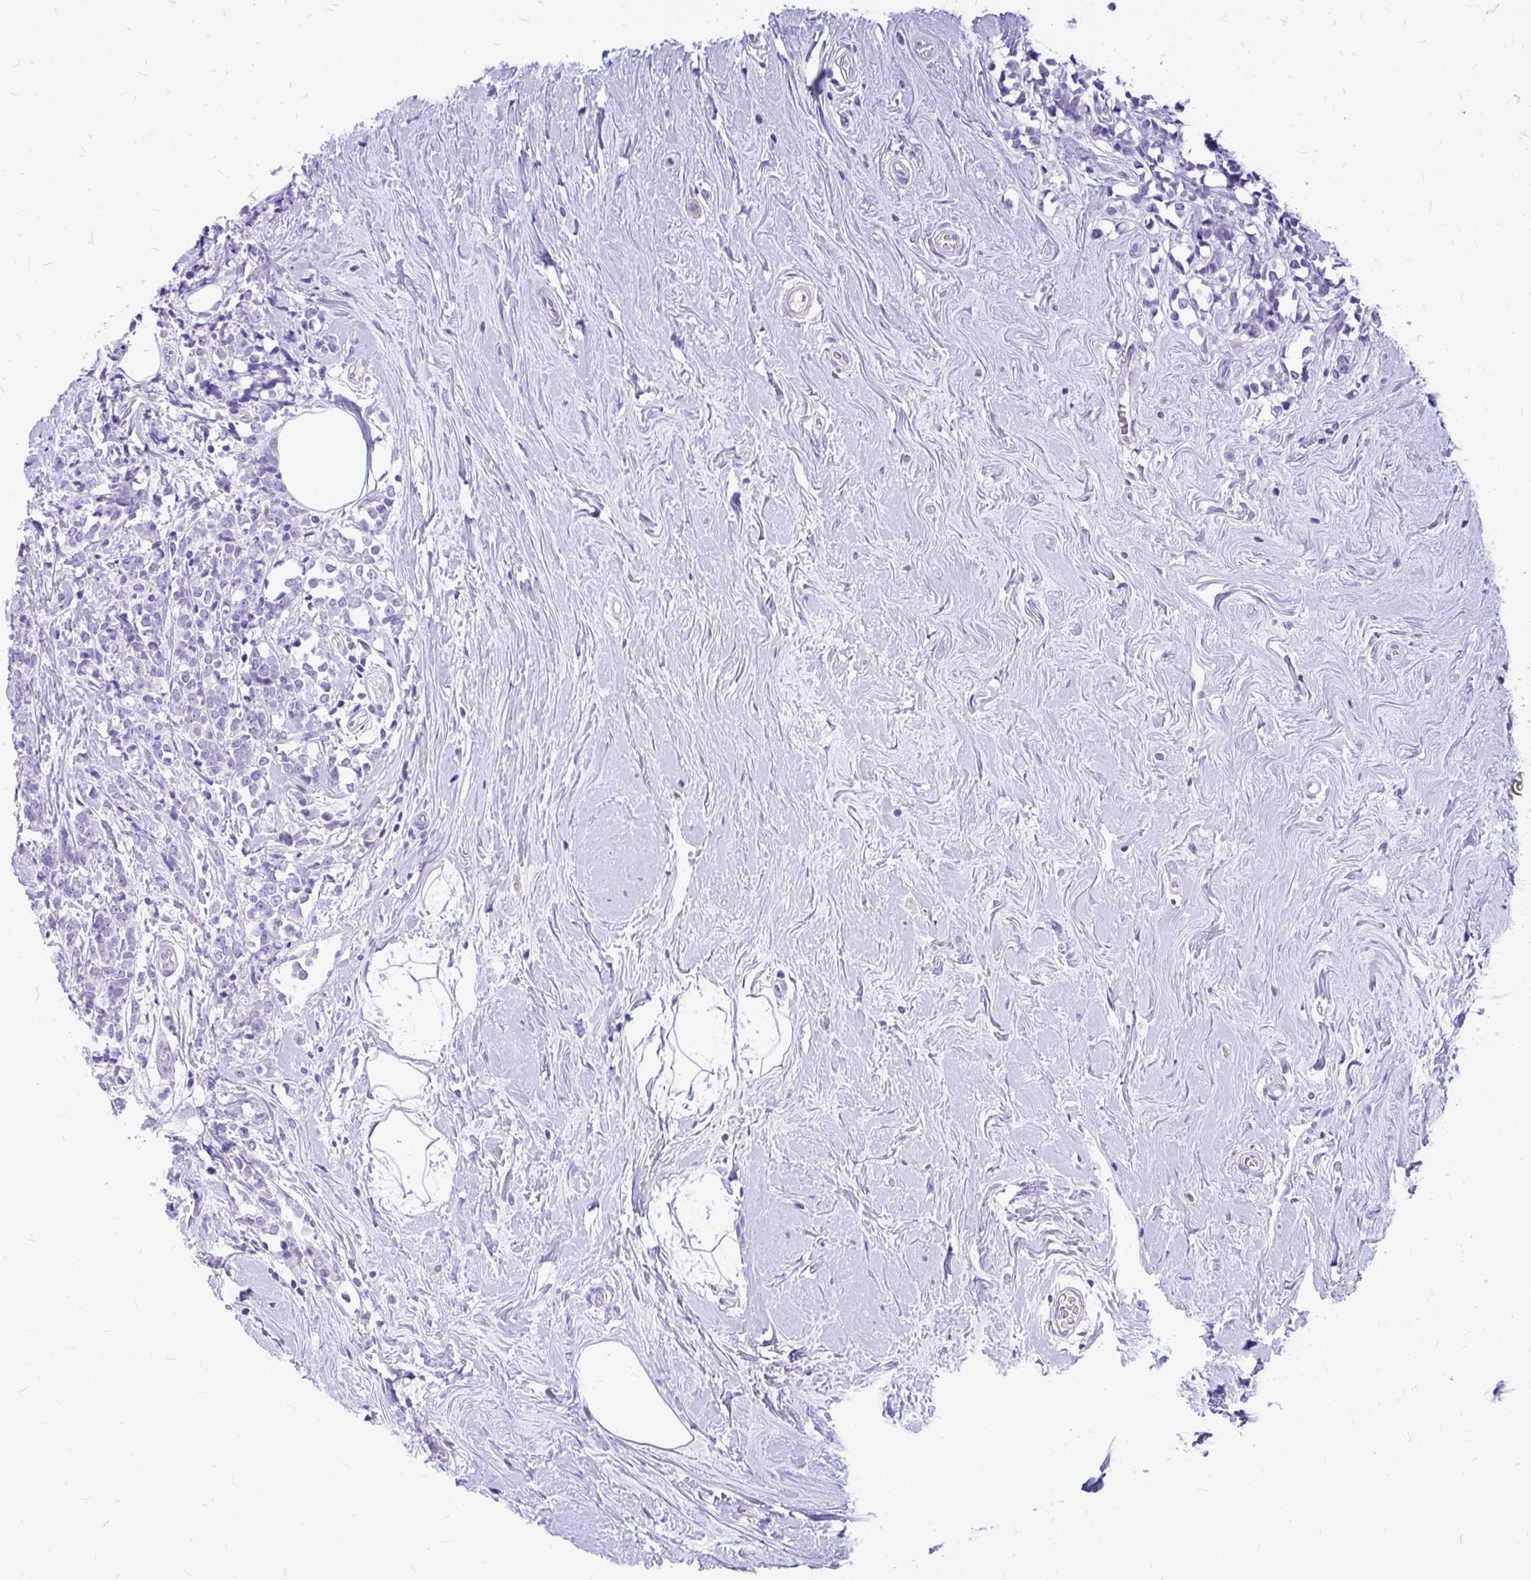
{"staining": {"intensity": "negative", "quantity": "none", "location": "none"}, "tissue": "breast cancer", "cell_type": "Tumor cells", "image_type": "cancer", "snomed": [{"axis": "morphology", "description": "Lobular carcinoma"}, {"axis": "topography", "description": "Breast"}], "caption": "An immunohistochemistry photomicrograph of lobular carcinoma (breast) is shown. There is no staining in tumor cells of lobular carcinoma (breast).", "gene": "MAP1LC3A", "patient": {"sex": "female", "age": 58}}